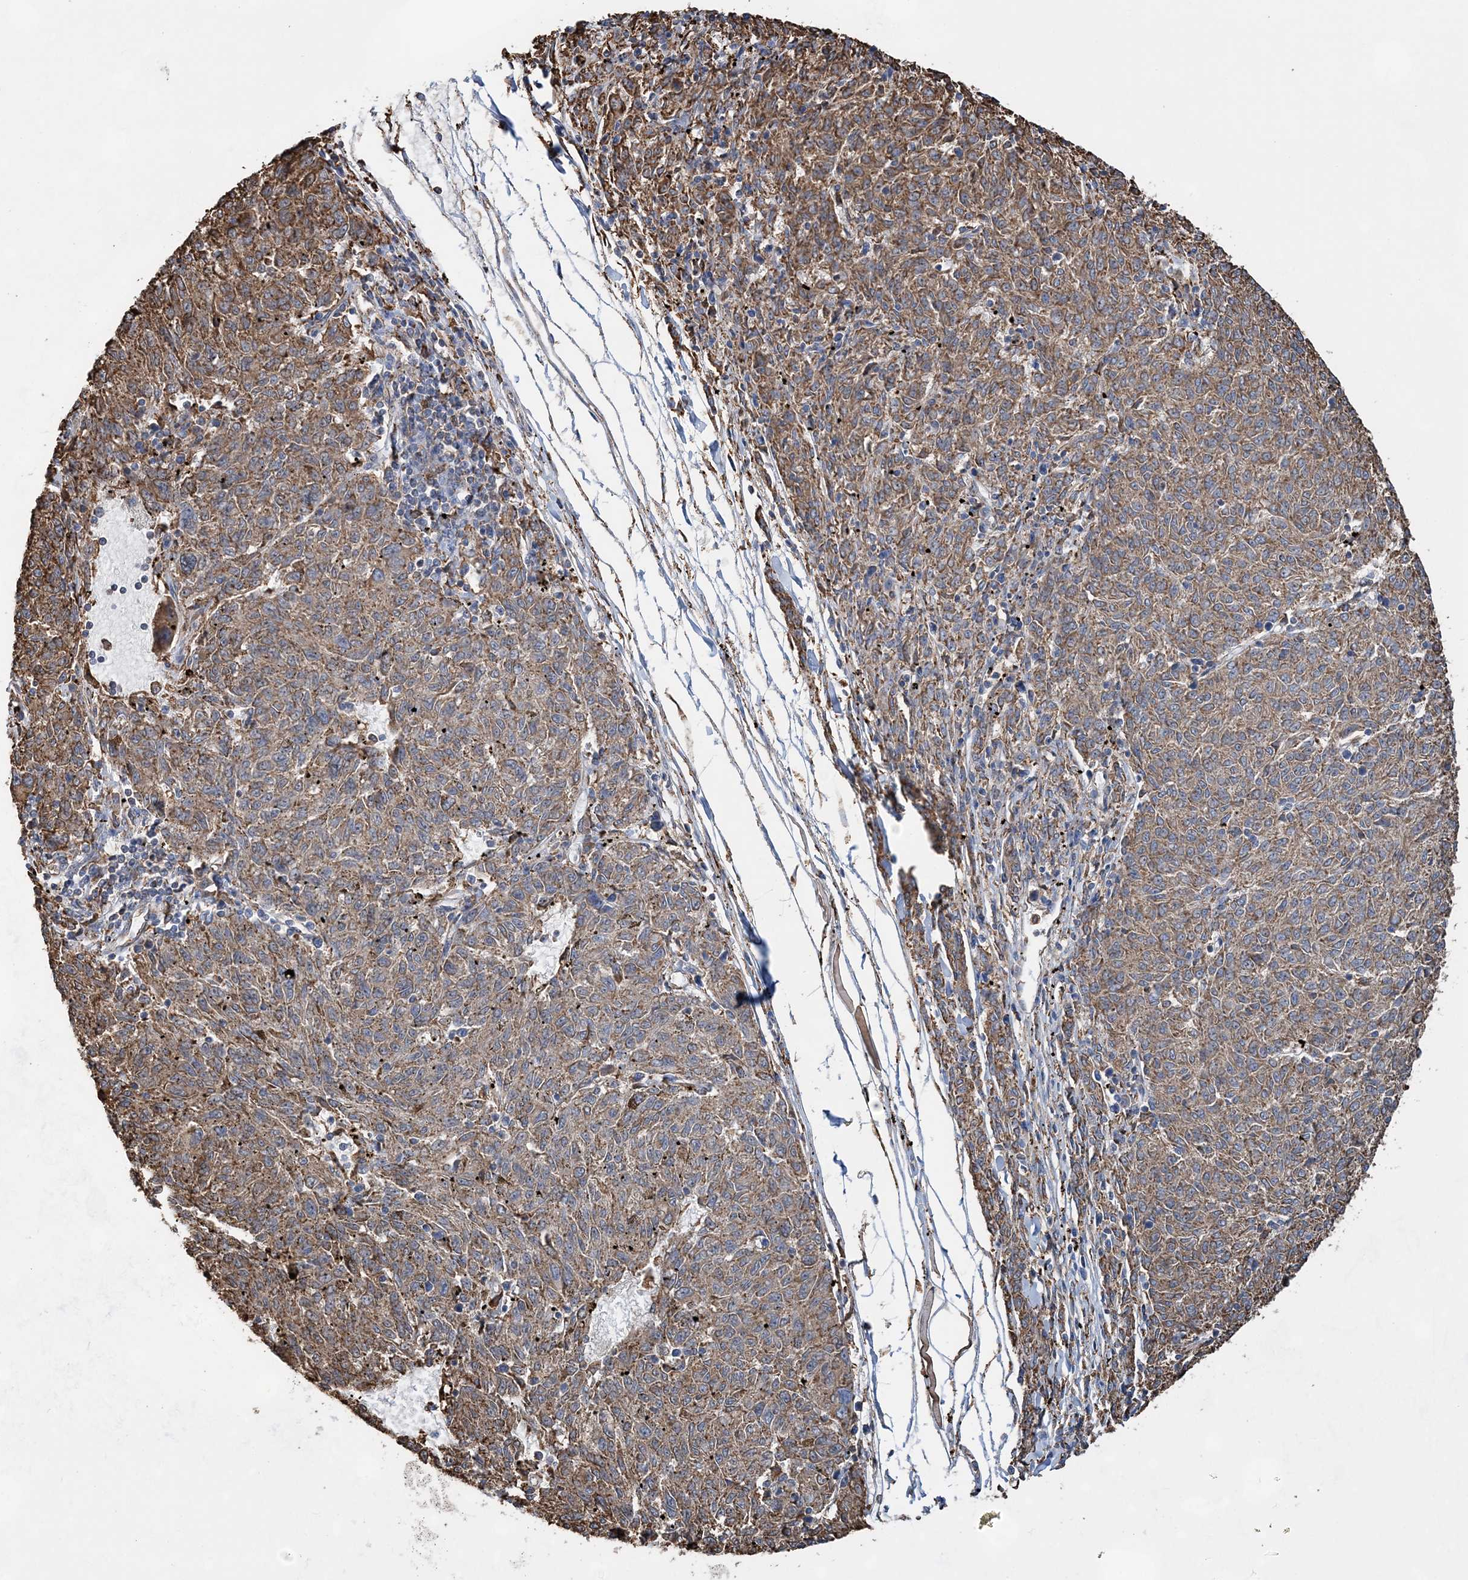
{"staining": {"intensity": "moderate", "quantity": ">75%", "location": "cytoplasmic/membranous"}, "tissue": "melanoma", "cell_type": "Tumor cells", "image_type": "cancer", "snomed": [{"axis": "morphology", "description": "Malignant melanoma, NOS"}, {"axis": "topography", "description": "Skin"}], "caption": "Immunohistochemical staining of malignant melanoma exhibits medium levels of moderate cytoplasmic/membranous protein staining in approximately >75% of tumor cells. (Stains: DAB (3,3'-diaminobenzidine) in brown, nuclei in blue, Microscopy: brightfield microscopy at high magnification).", "gene": "WDR12", "patient": {"sex": "female", "age": 72}}